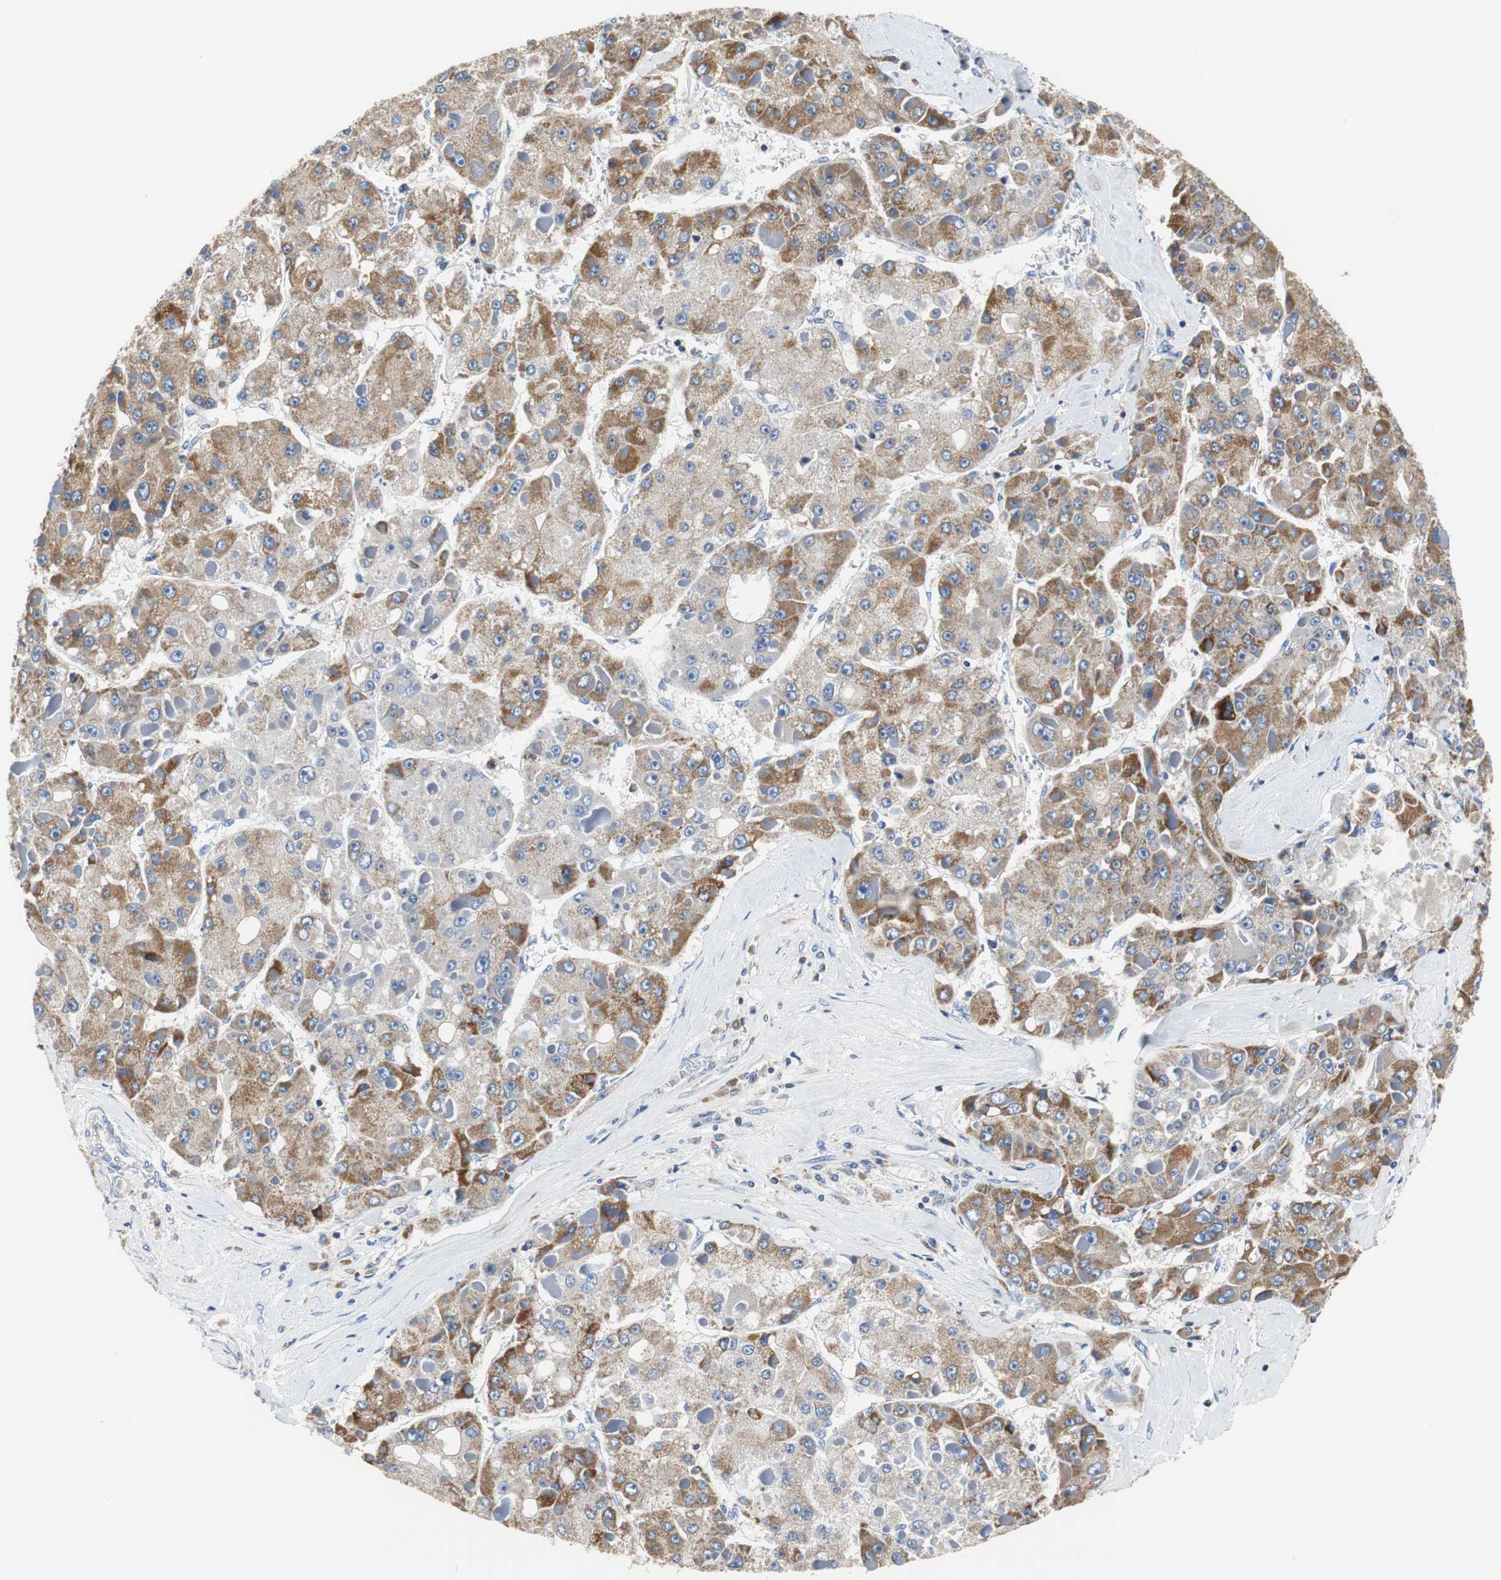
{"staining": {"intensity": "strong", "quantity": ">75%", "location": "cytoplasmic/membranous"}, "tissue": "liver cancer", "cell_type": "Tumor cells", "image_type": "cancer", "snomed": [{"axis": "morphology", "description": "Carcinoma, Hepatocellular, NOS"}, {"axis": "topography", "description": "Liver"}], "caption": "Protein expression by immunohistochemistry exhibits strong cytoplasmic/membranous positivity in about >75% of tumor cells in hepatocellular carcinoma (liver).", "gene": "VAMP8", "patient": {"sex": "female", "age": 73}}